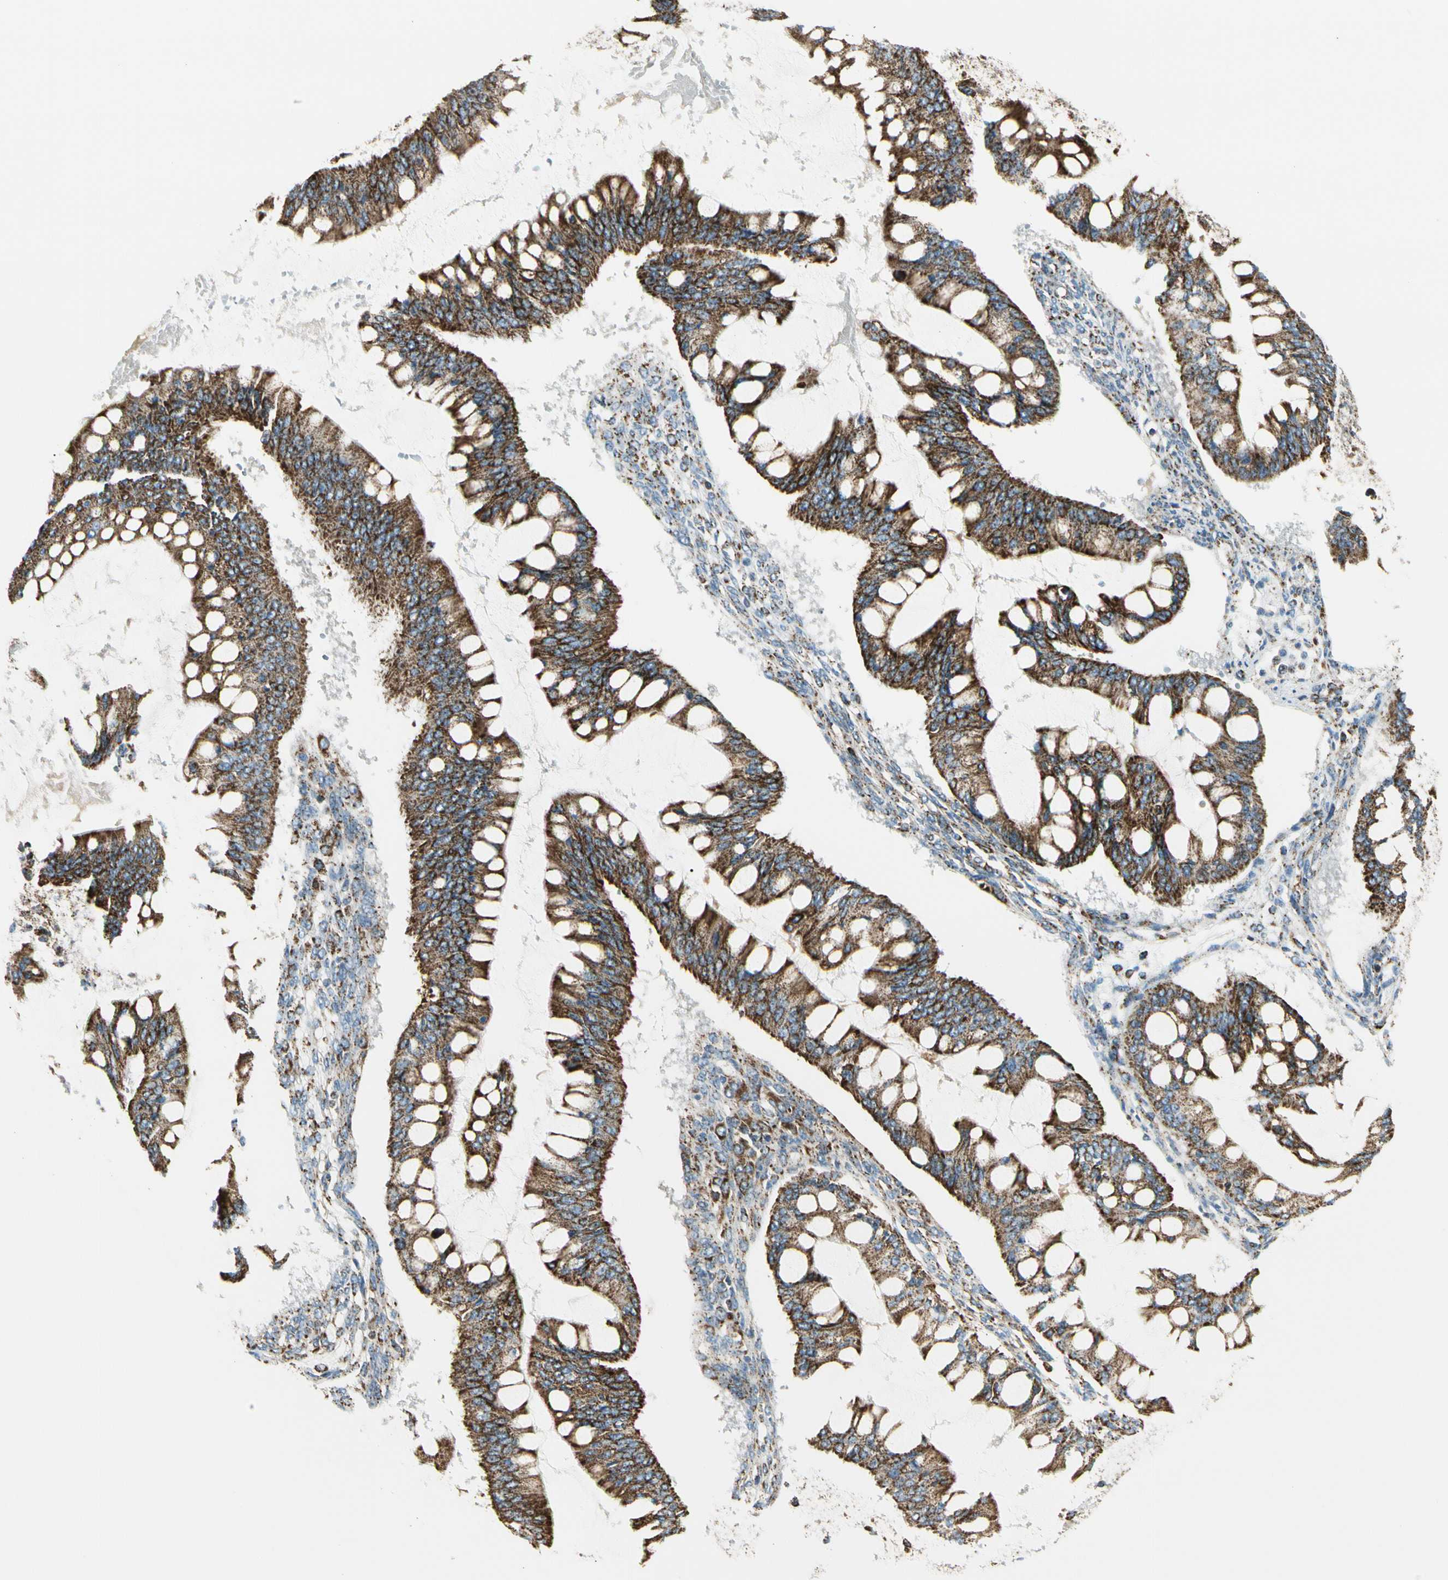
{"staining": {"intensity": "strong", "quantity": ">75%", "location": "cytoplasmic/membranous"}, "tissue": "ovarian cancer", "cell_type": "Tumor cells", "image_type": "cancer", "snomed": [{"axis": "morphology", "description": "Cystadenocarcinoma, mucinous, NOS"}, {"axis": "topography", "description": "Ovary"}], "caption": "Mucinous cystadenocarcinoma (ovarian) was stained to show a protein in brown. There is high levels of strong cytoplasmic/membranous staining in about >75% of tumor cells. The staining was performed using DAB (3,3'-diaminobenzidine) to visualize the protein expression in brown, while the nuclei were stained in blue with hematoxylin (Magnification: 20x).", "gene": "ME2", "patient": {"sex": "female", "age": 73}}